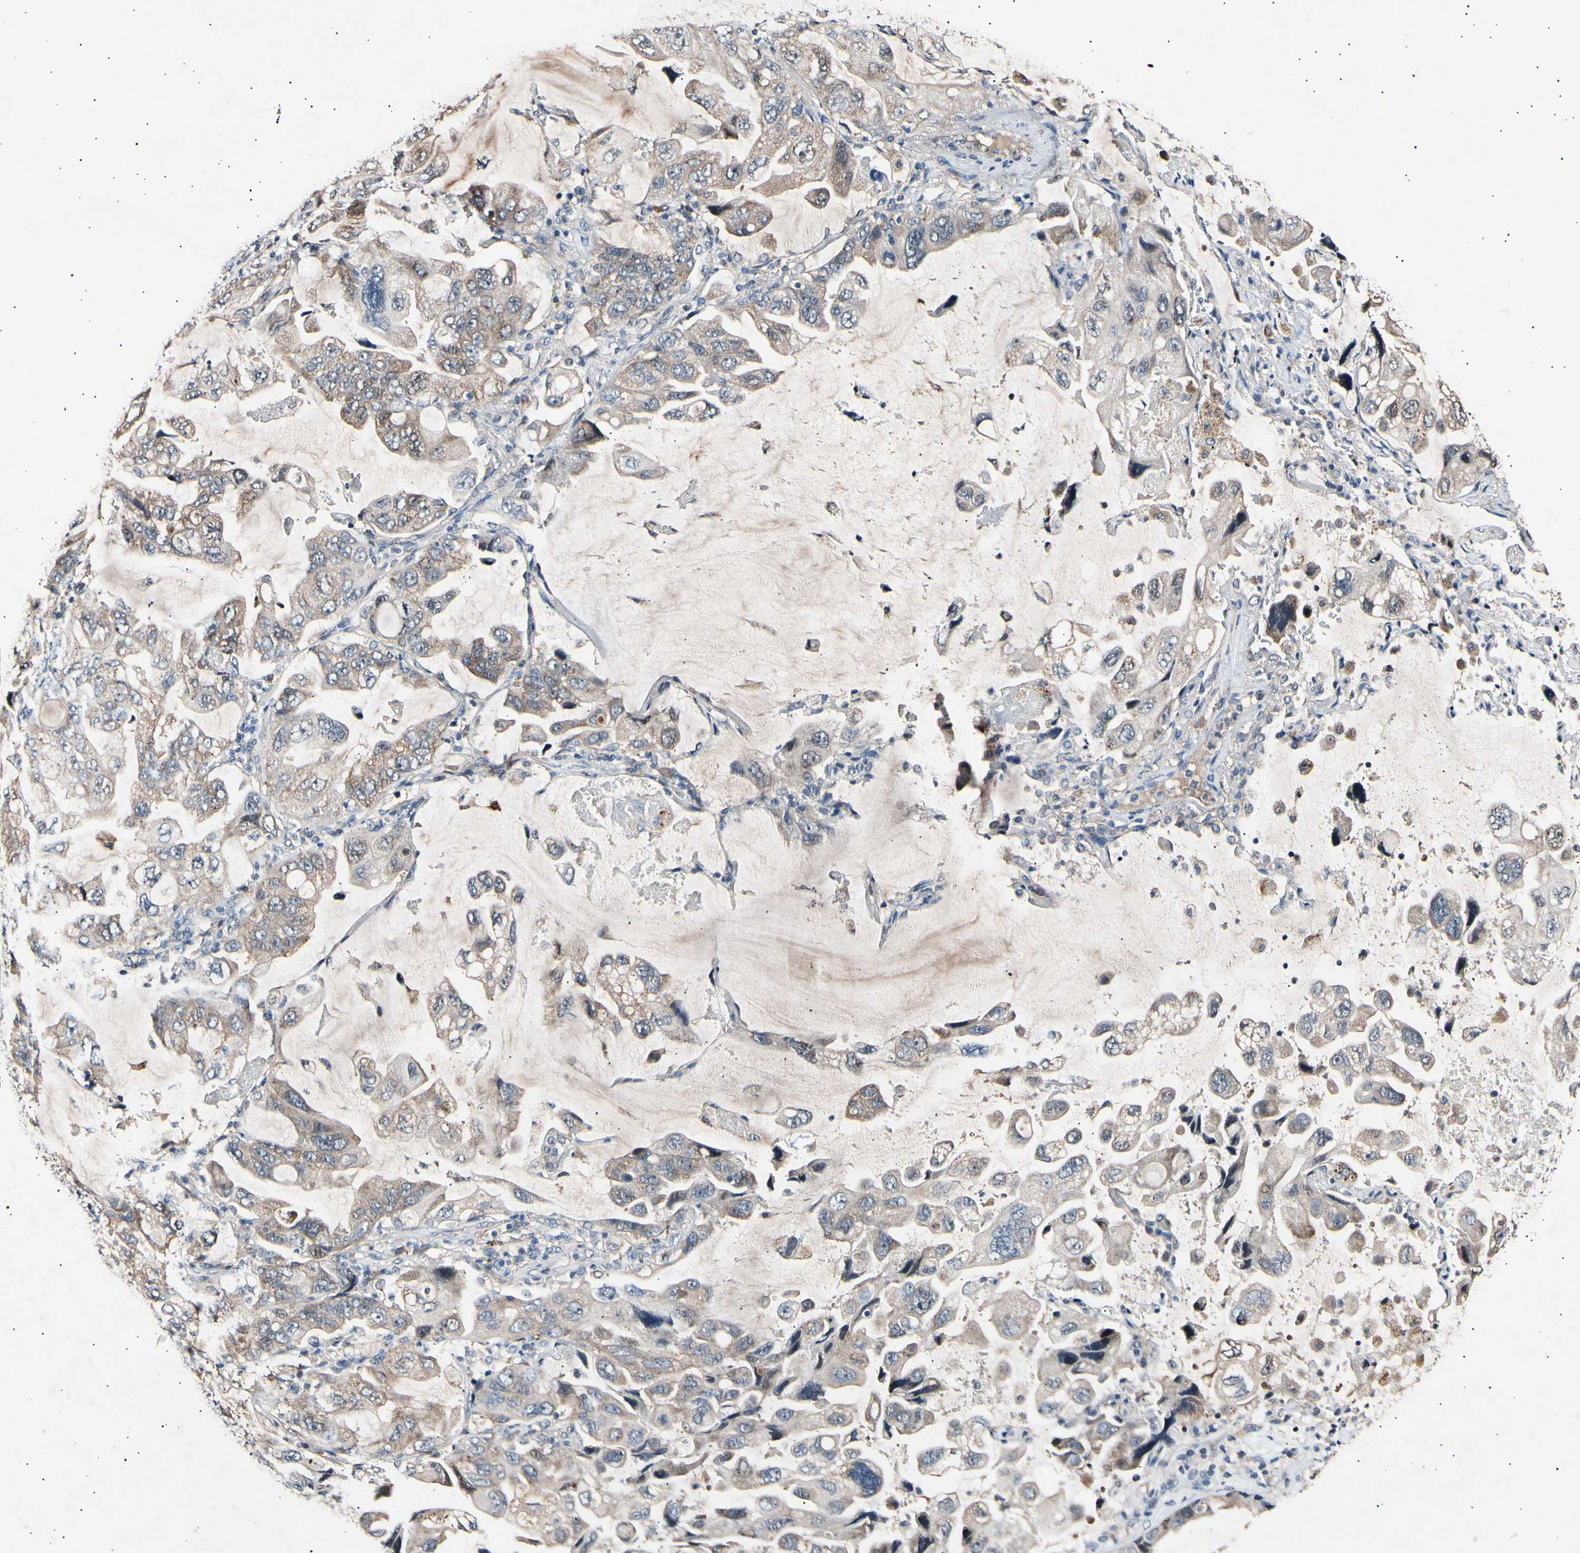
{"staining": {"intensity": "weak", "quantity": ">75%", "location": "cytoplasmic/membranous"}, "tissue": "lung cancer", "cell_type": "Tumor cells", "image_type": "cancer", "snomed": [{"axis": "morphology", "description": "Squamous cell carcinoma, NOS"}, {"axis": "topography", "description": "Lung"}], "caption": "Lung cancer (squamous cell carcinoma) stained for a protein (brown) displays weak cytoplasmic/membranous positive expression in about >75% of tumor cells.", "gene": "ADCY3", "patient": {"sex": "female", "age": 73}}